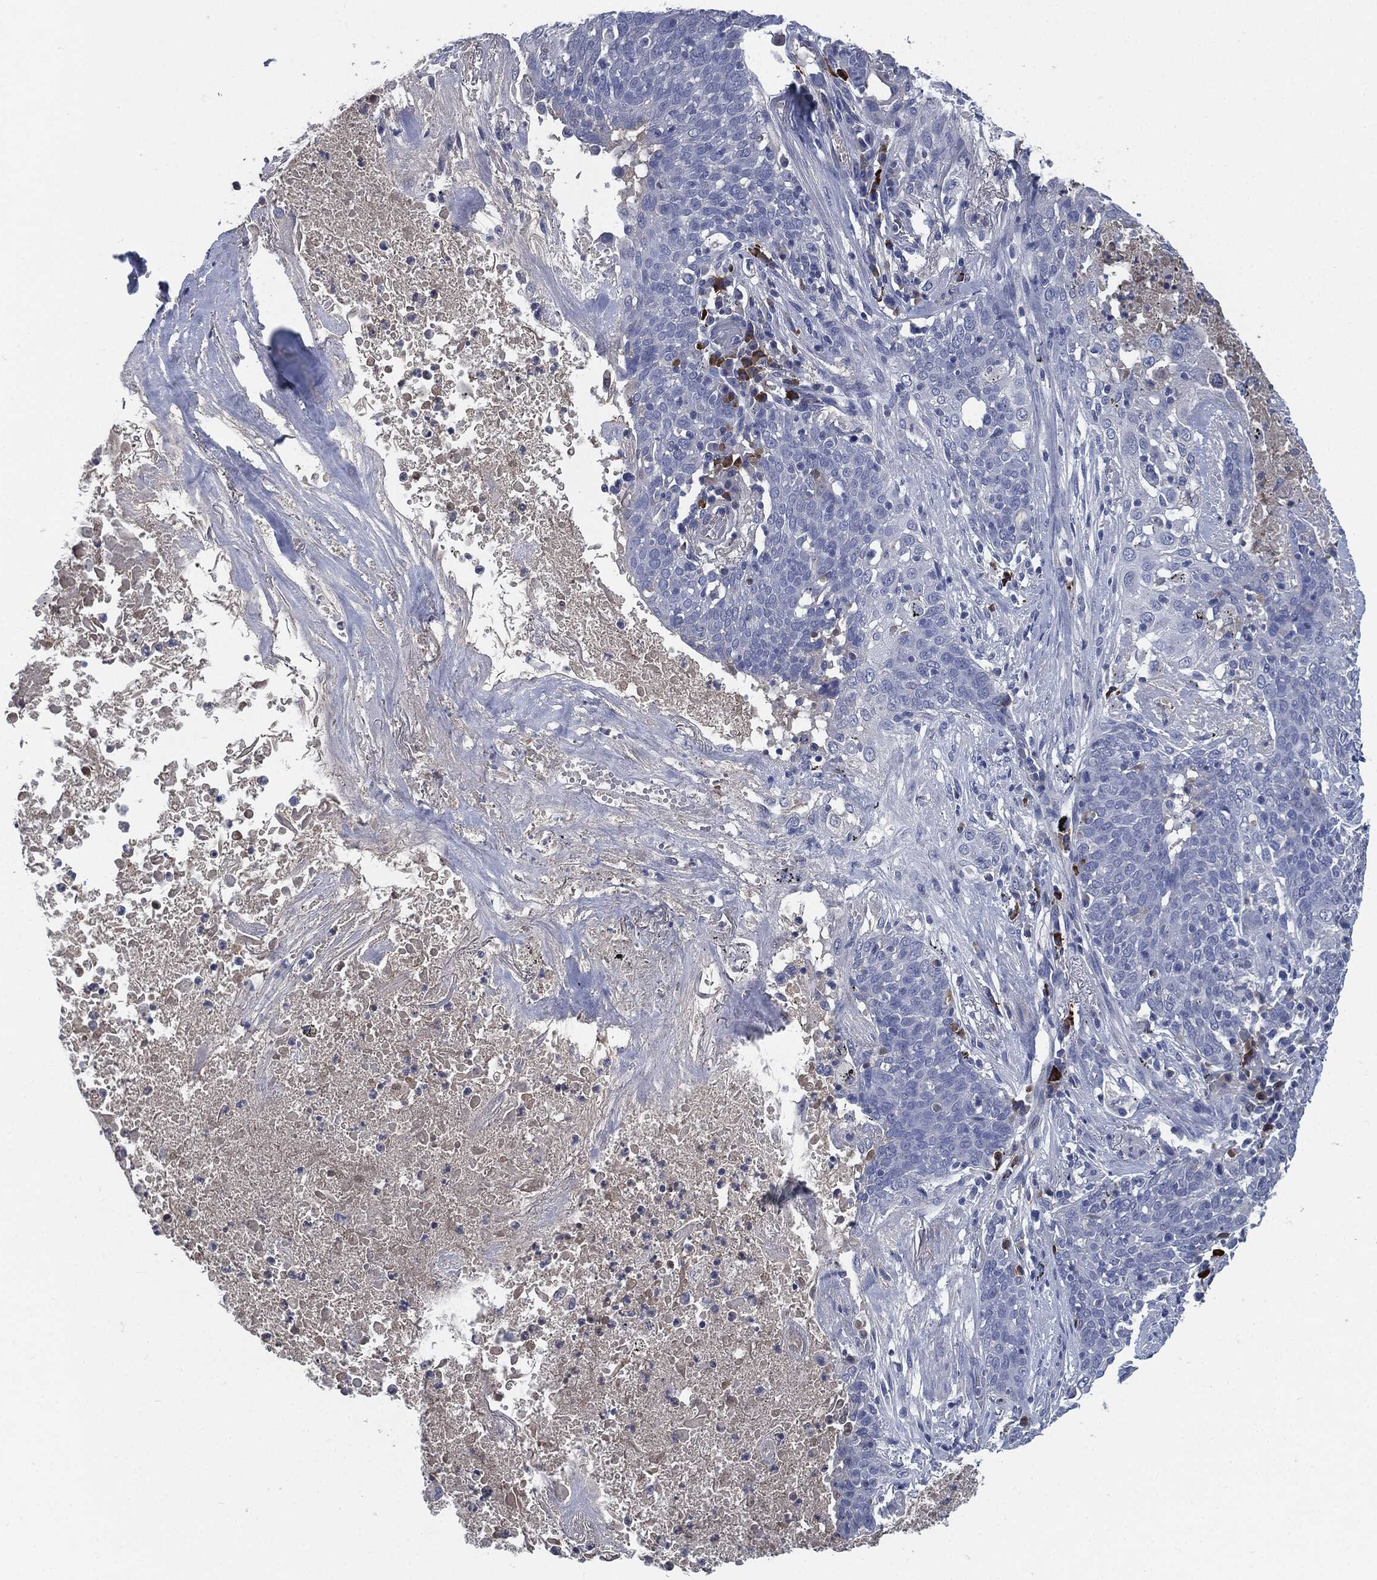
{"staining": {"intensity": "negative", "quantity": "none", "location": "none"}, "tissue": "lung cancer", "cell_type": "Tumor cells", "image_type": "cancer", "snomed": [{"axis": "morphology", "description": "Squamous cell carcinoma, NOS"}, {"axis": "topography", "description": "Lung"}], "caption": "Micrograph shows no protein positivity in tumor cells of lung cancer (squamous cell carcinoma) tissue.", "gene": "CD27", "patient": {"sex": "male", "age": 82}}